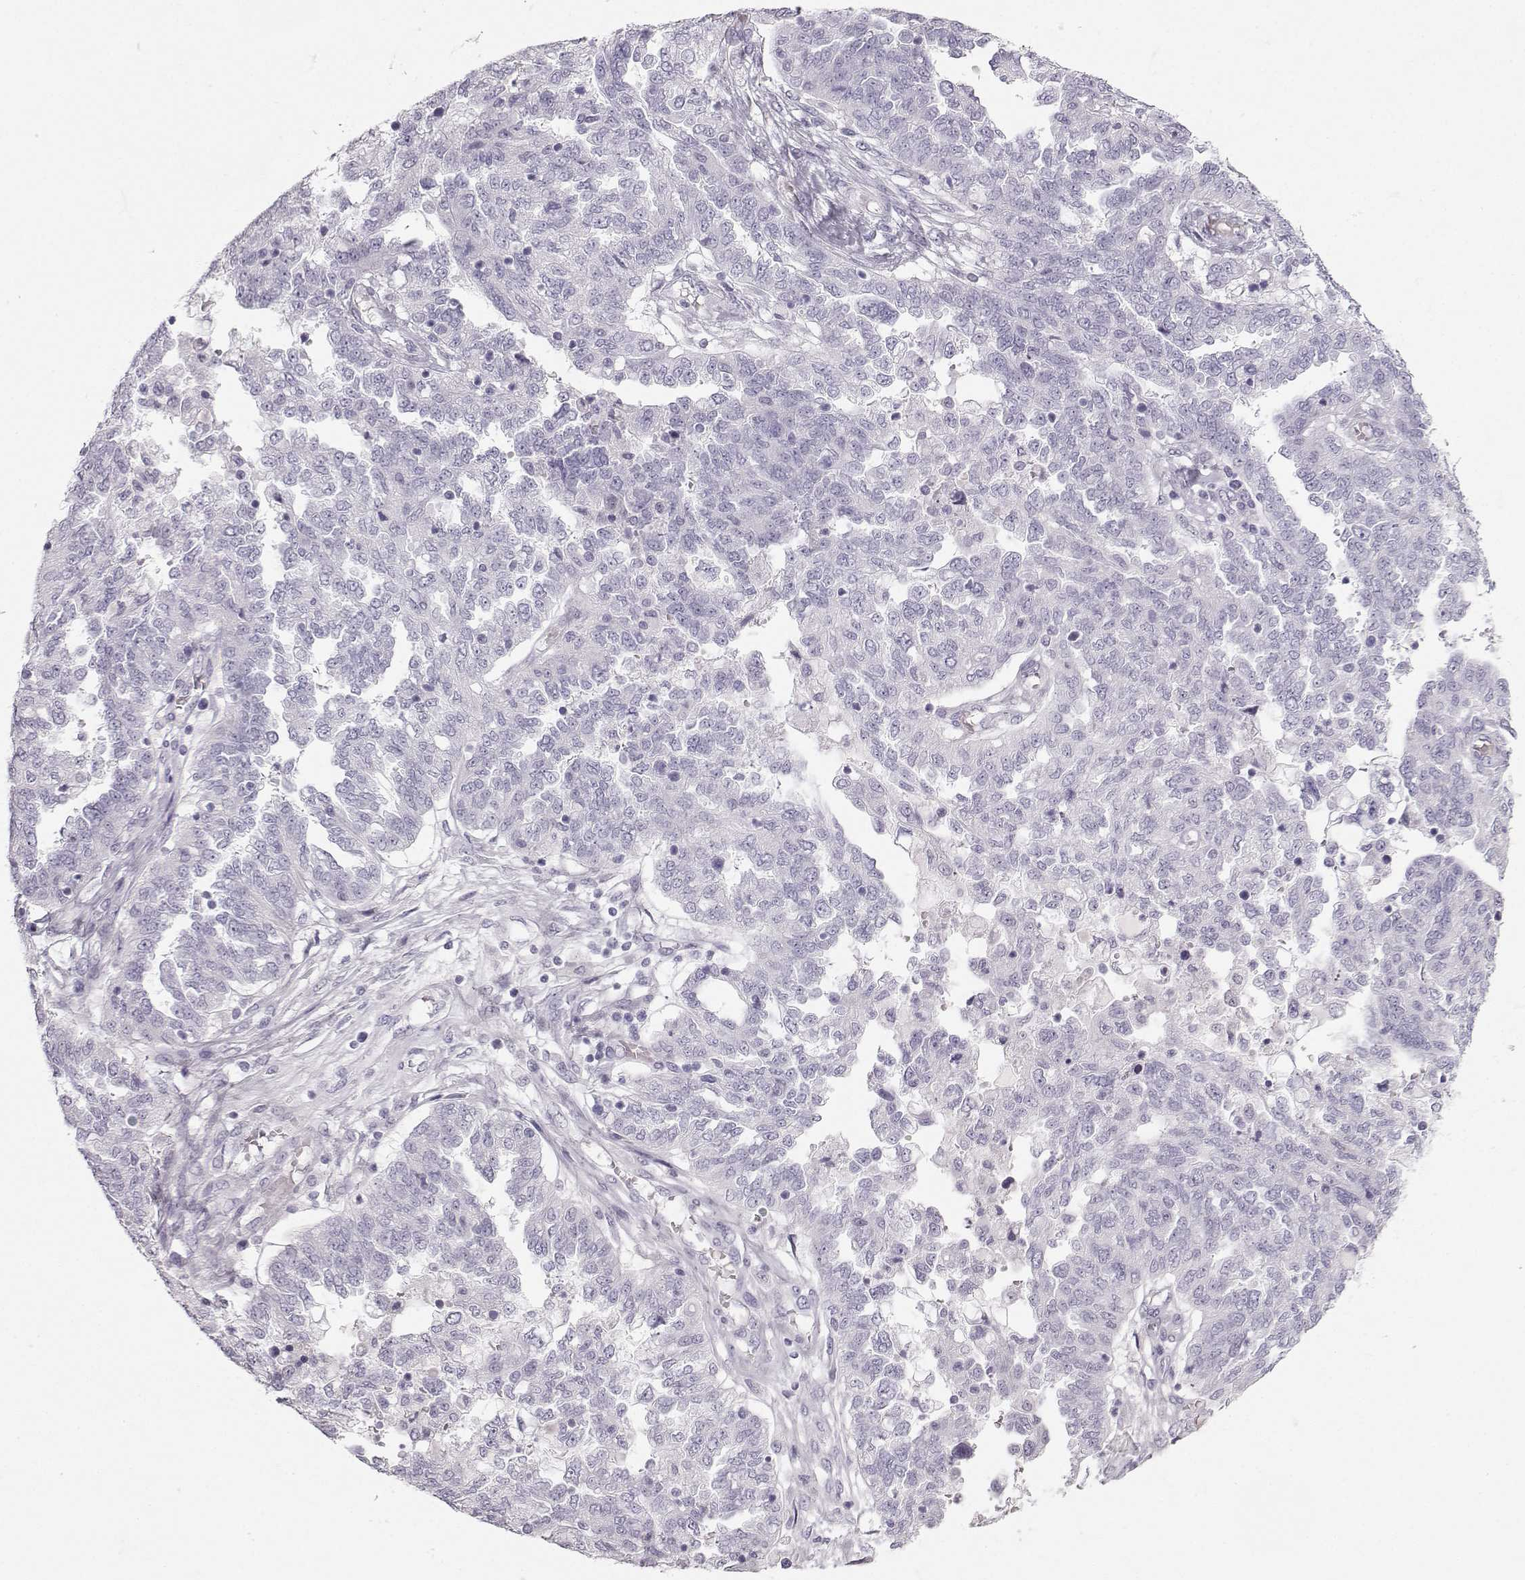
{"staining": {"intensity": "negative", "quantity": "none", "location": "none"}, "tissue": "ovarian cancer", "cell_type": "Tumor cells", "image_type": "cancer", "snomed": [{"axis": "morphology", "description": "Cystadenocarcinoma, serous, NOS"}, {"axis": "topography", "description": "Ovary"}], "caption": "This is an immunohistochemistry photomicrograph of ovarian cancer. There is no expression in tumor cells.", "gene": "CASR", "patient": {"sex": "female", "age": 67}}